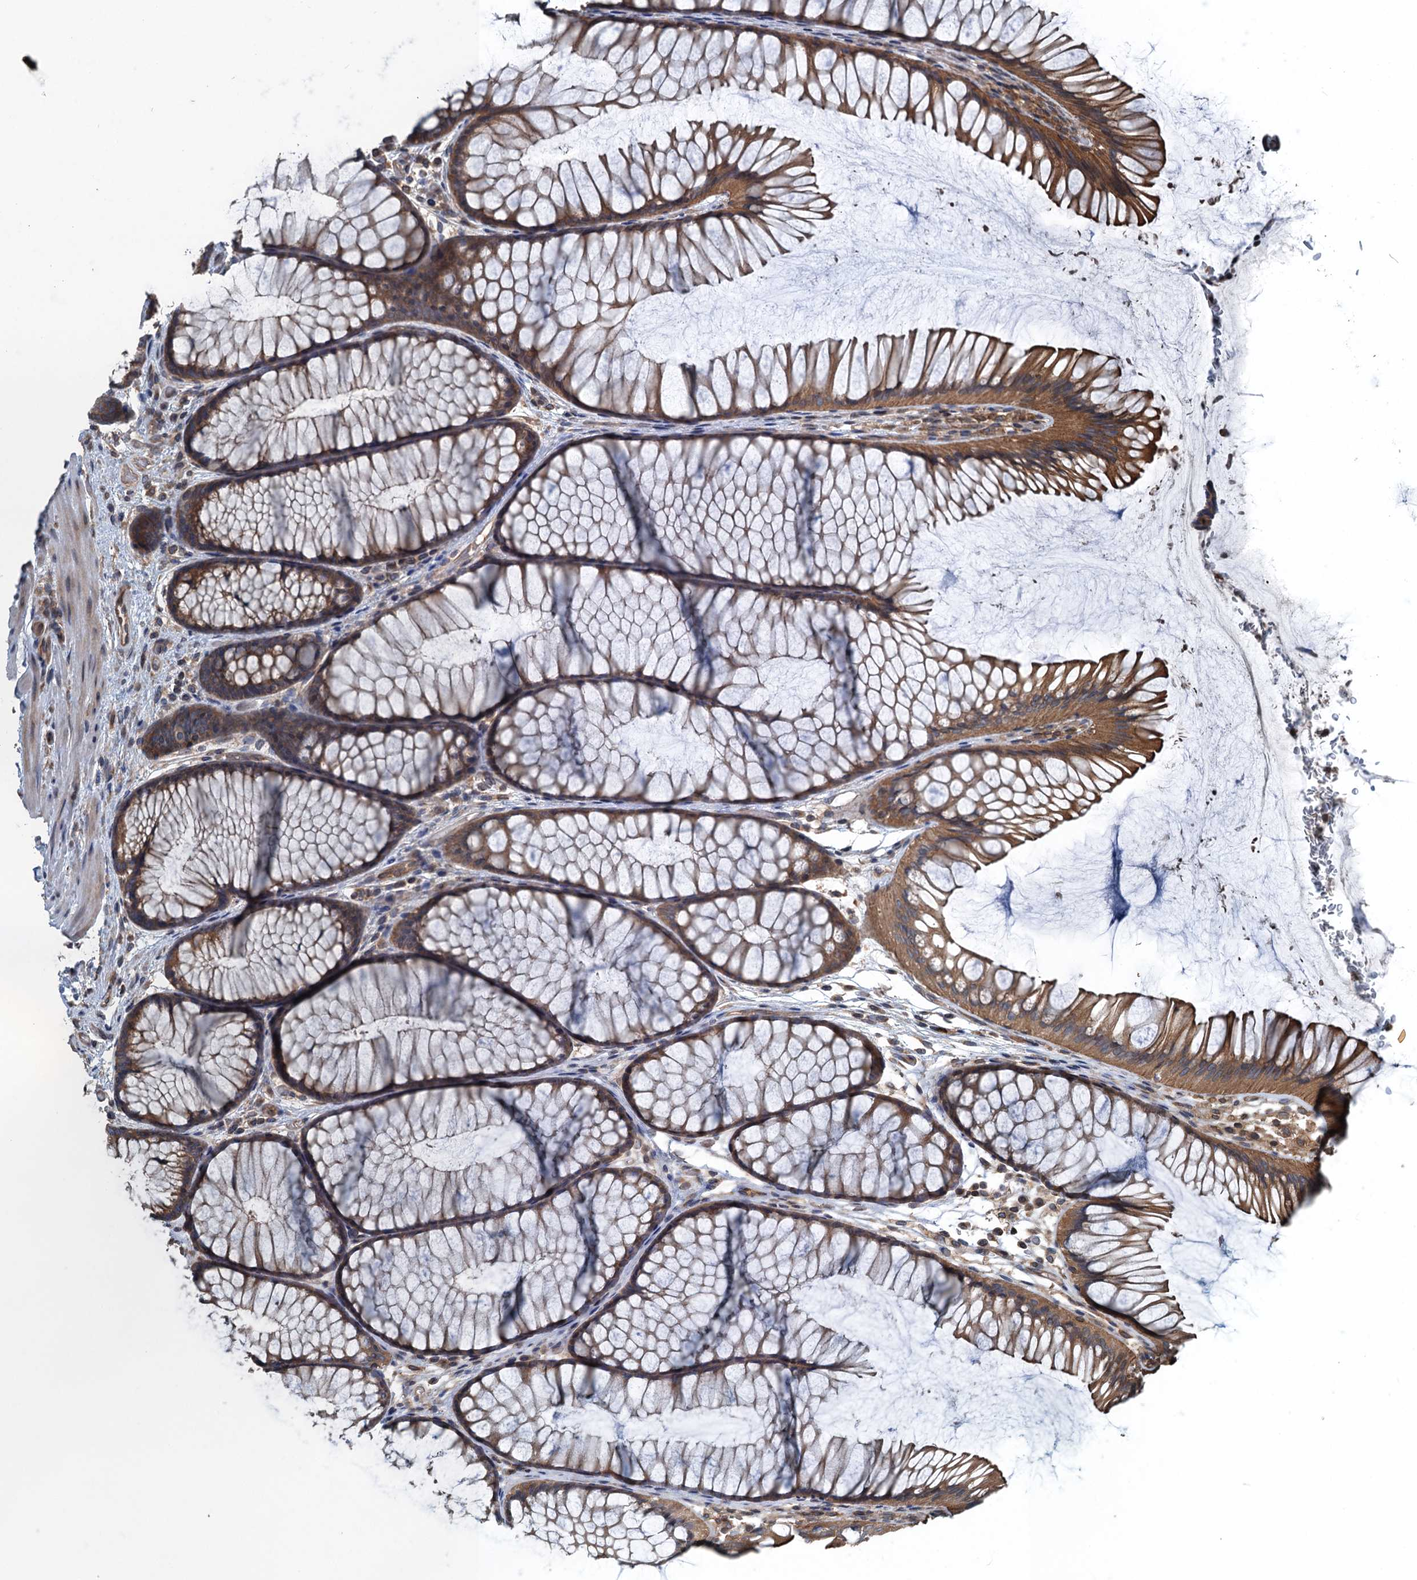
{"staining": {"intensity": "moderate", "quantity": ">75%", "location": "cytoplasmic/membranous"}, "tissue": "colon", "cell_type": "Endothelial cells", "image_type": "normal", "snomed": [{"axis": "morphology", "description": "Normal tissue, NOS"}, {"axis": "topography", "description": "Colon"}], "caption": "Immunohistochemistry (DAB) staining of benign human colon demonstrates moderate cytoplasmic/membranous protein staining in approximately >75% of endothelial cells. The staining was performed using DAB to visualize the protein expression in brown, while the nuclei were stained in blue with hematoxylin (Magnification: 20x).", "gene": "TRAPPC8", "patient": {"sex": "female", "age": 82}}